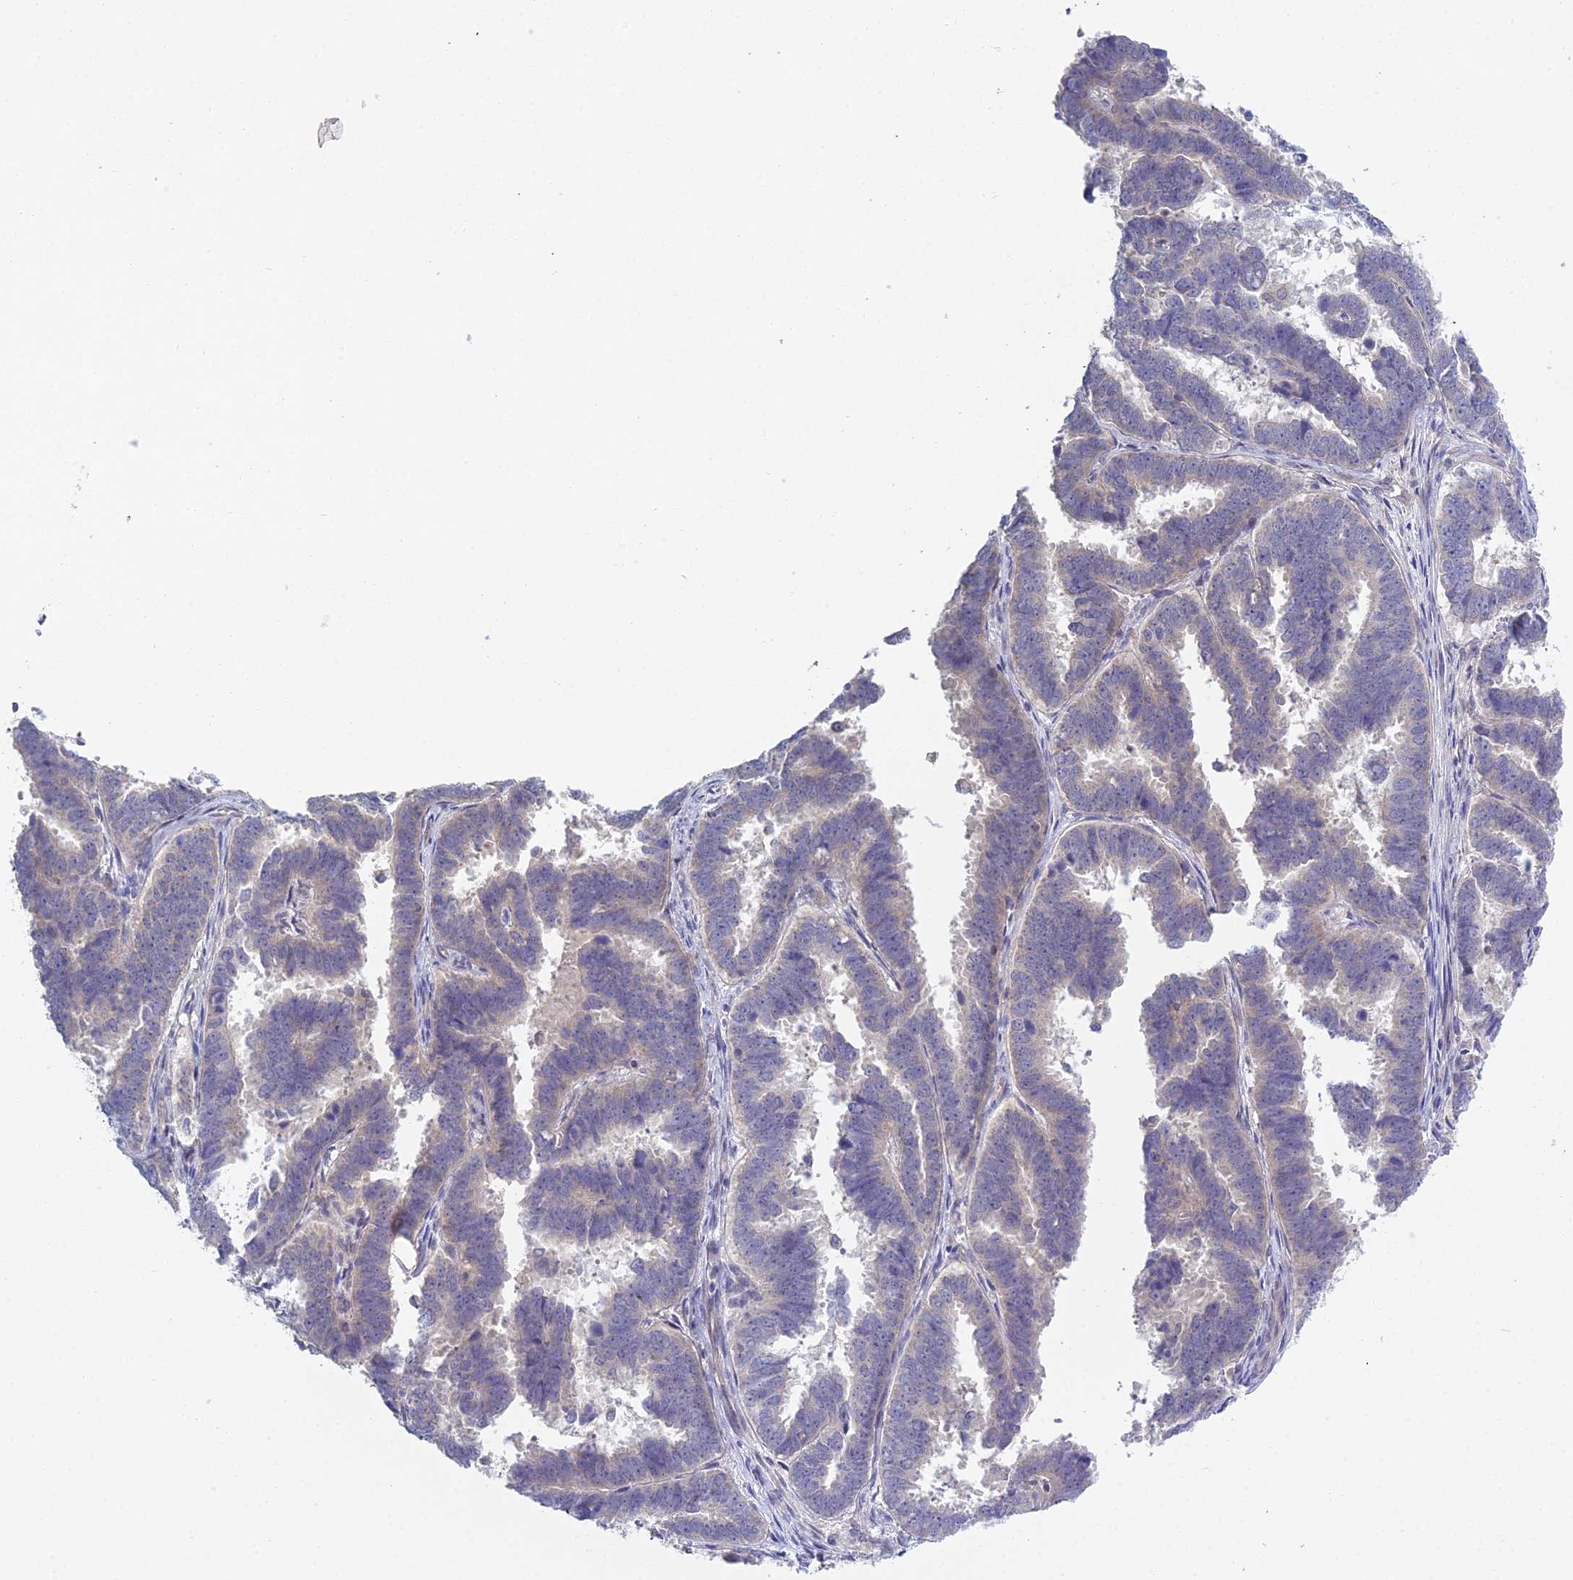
{"staining": {"intensity": "negative", "quantity": "none", "location": "none"}, "tissue": "endometrial cancer", "cell_type": "Tumor cells", "image_type": "cancer", "snomed": [{"axis": "morphology", "description": "Adenocarcinoma, NOS"}, {"axis": "topography", "description": "Endometrium"}], "caption": "Tumor cells are negative for protein expression in human endometrial cancer.", "gene": "METTL26", "patient": {"sex": "female", "age": 75}}